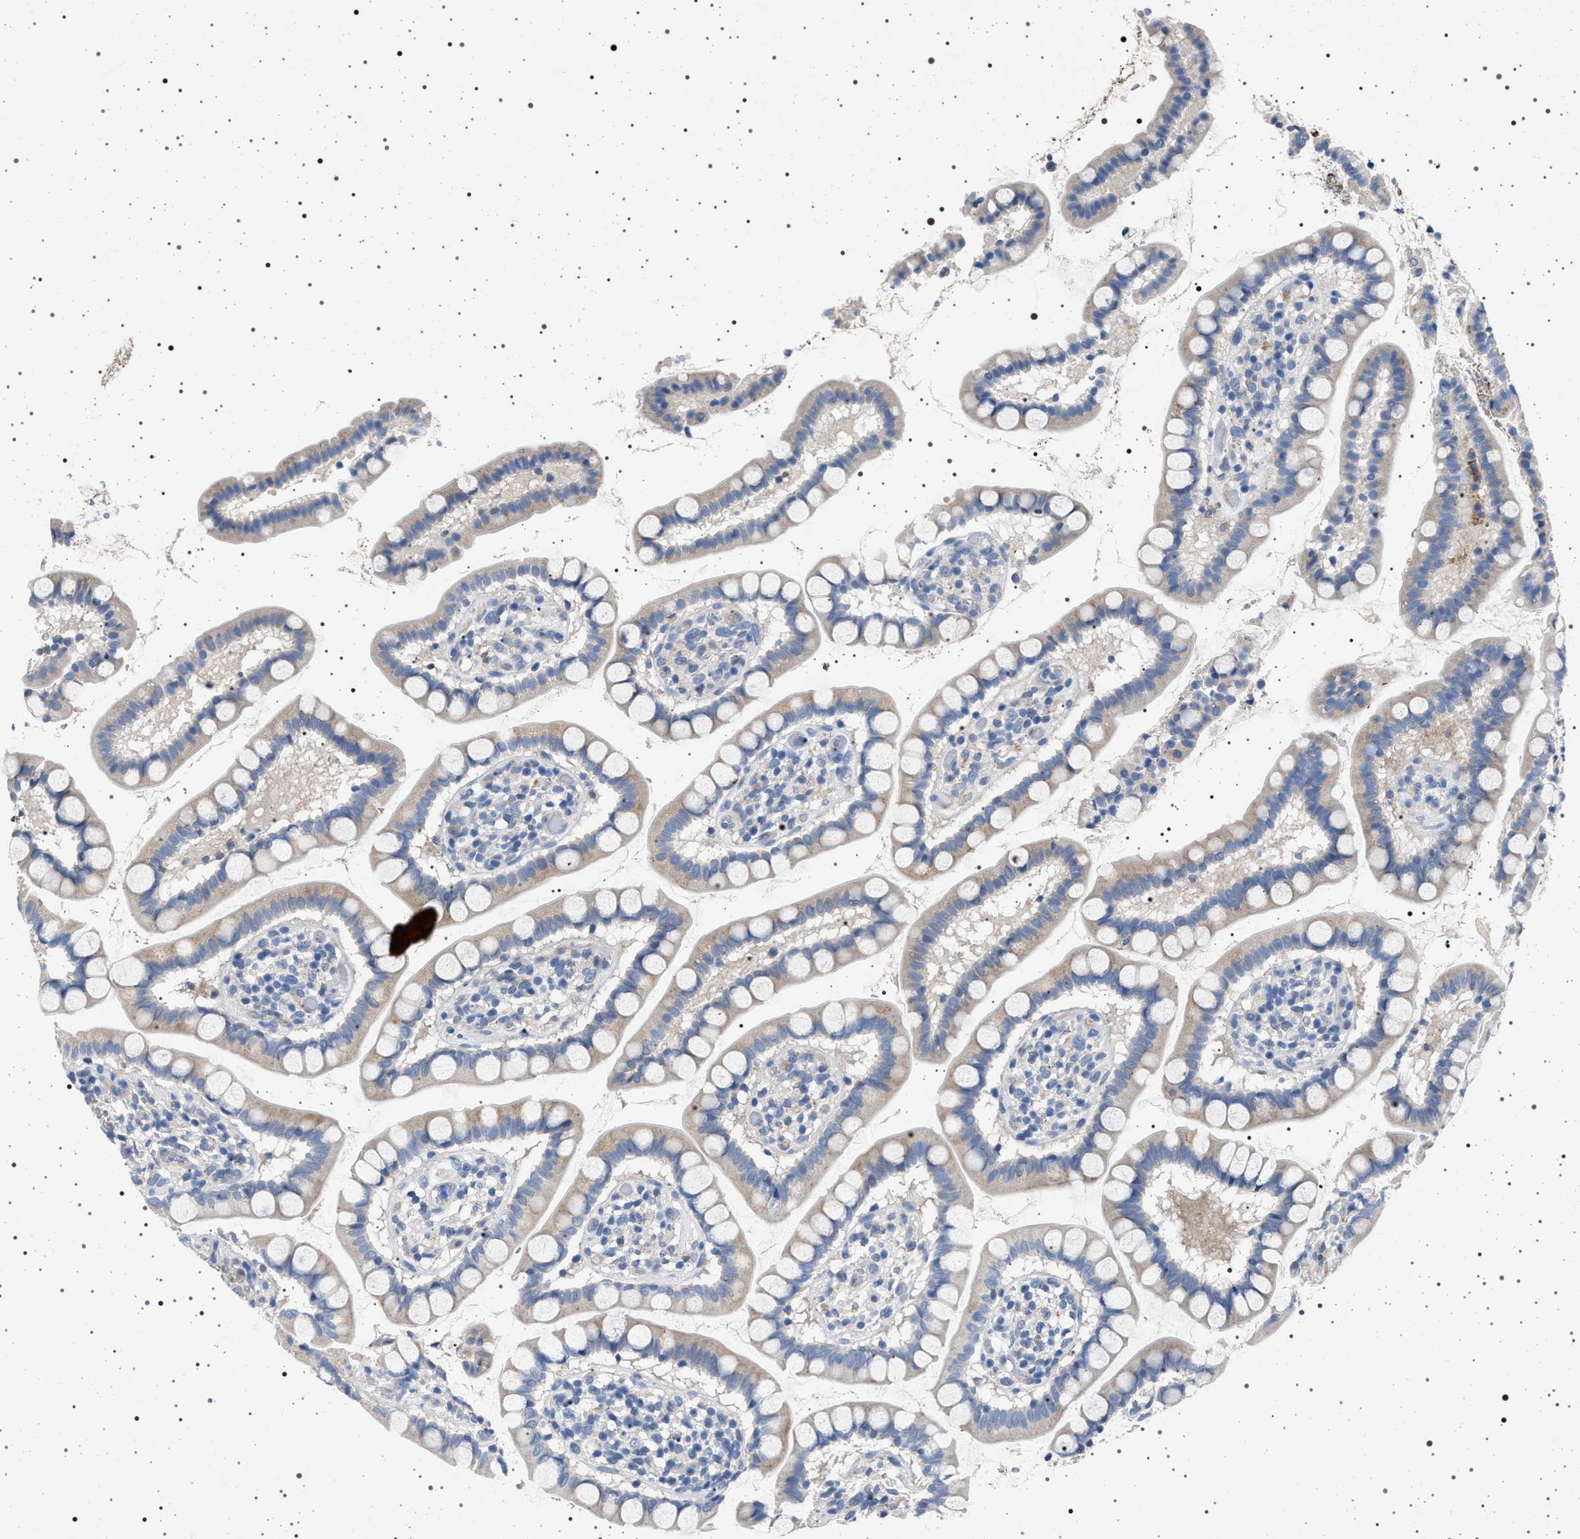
{"staining": {"intensity": "negative", "quantity": "none", "location": "none"}, "tissue": "small intestine", "cell_type": "Glandular cells", "image_type": "normal", "snomed": [{"axis": "morphology", "description": "Normal tissue, NOS"}, {"axis": "topography", "description": "Small intestine"}], "caption": "Immunohistochemical staining of benign small intestine exhibits no significant expression in glandular cells.", "gene": "NAT9", "patient": {"sex": "female", "age": 84}}